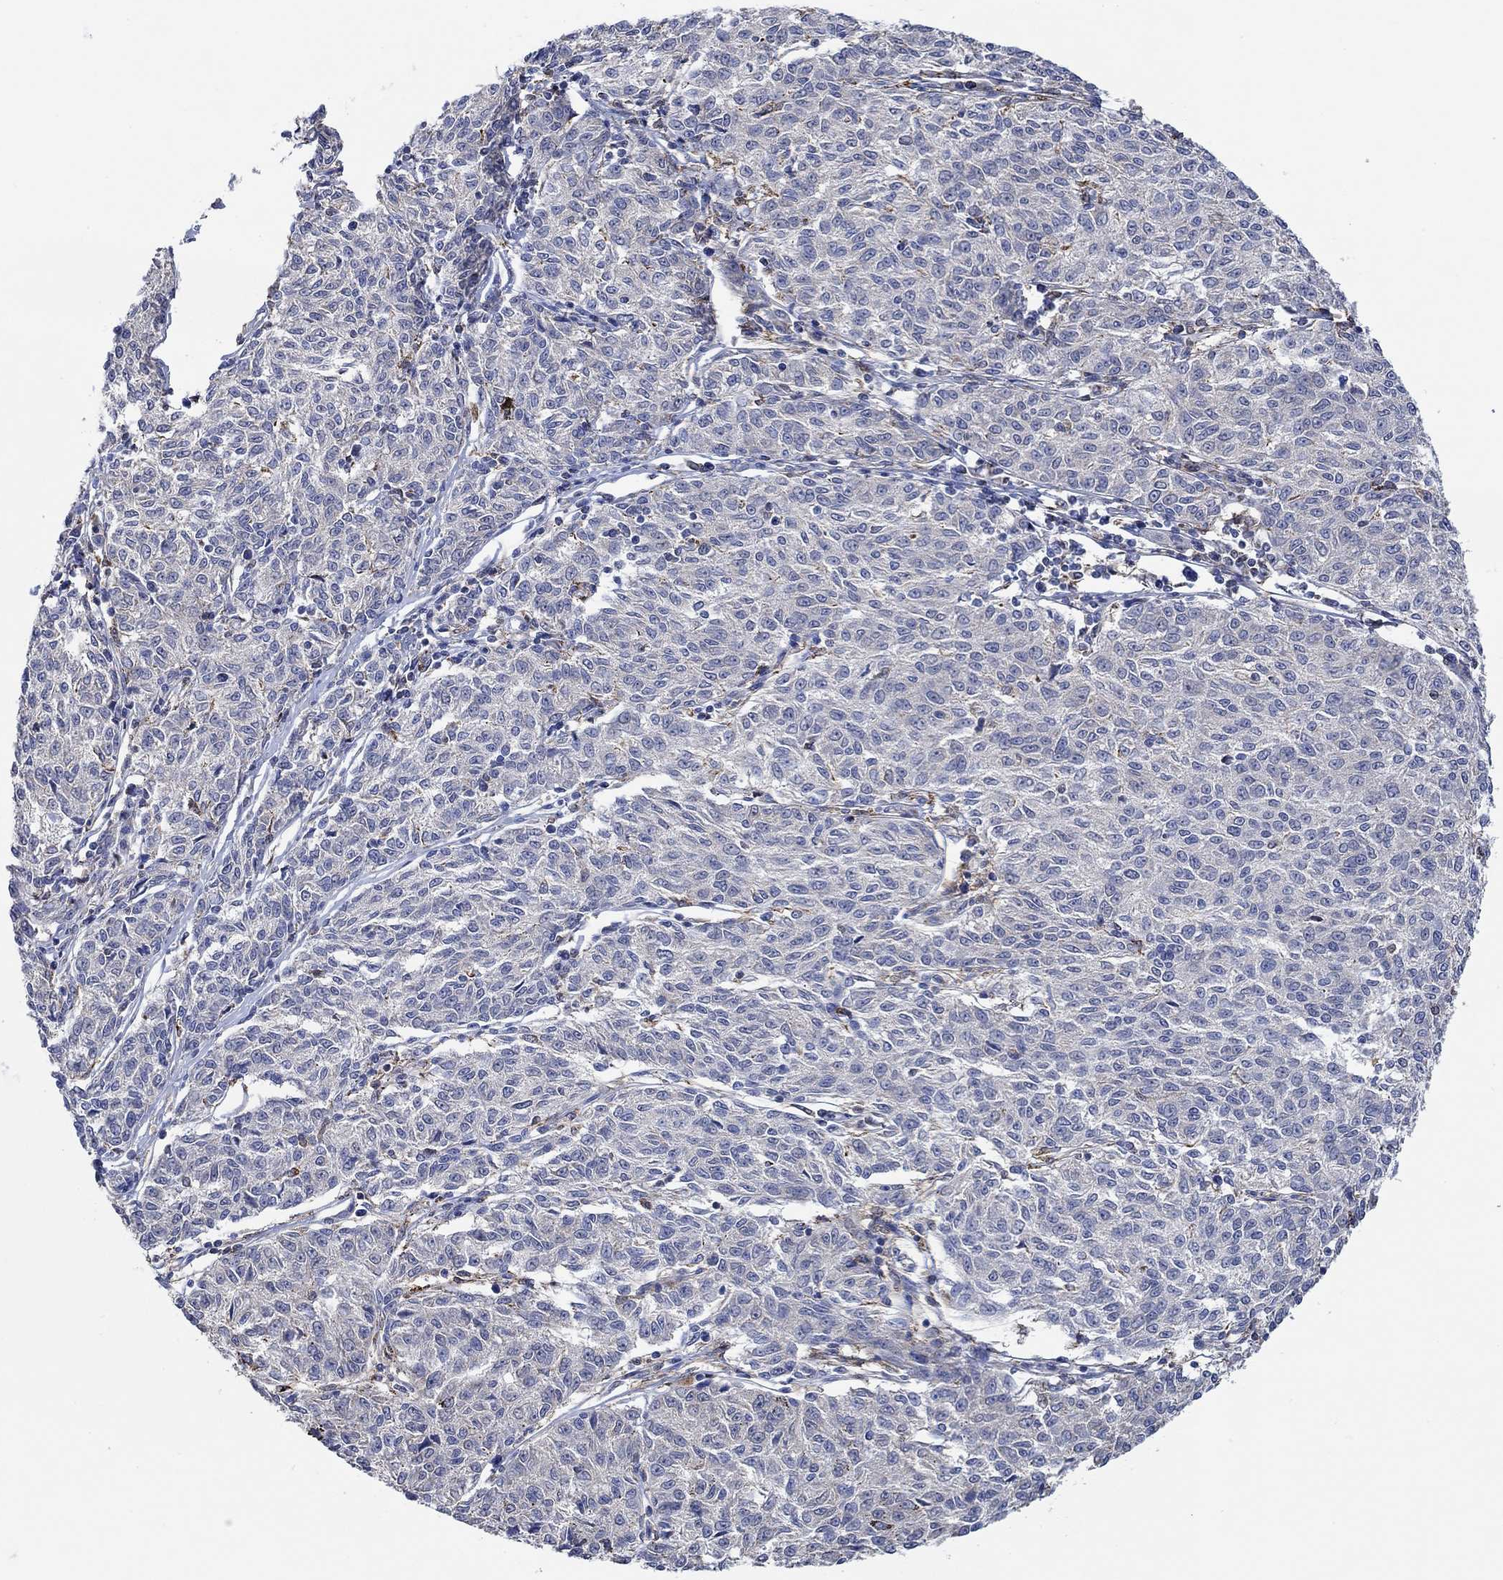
{"staining": {"intensity": "negative", "quantity": "none", "location": "none"}, "tissue": "melanoma", "cell_type": "Tumor cells", "image_type": "cancer", "snomed": [{"axis": "morphology", "description": "Malignant melanoma, NOS"}, {"axis": "topography", "description": "Skin"}], "caption": "Immunohistochemistry of human melanoma demonstrates no positivity in tumor cells.", "gene": "MPP1", "patient": {"sex": "female", "age": 72}}